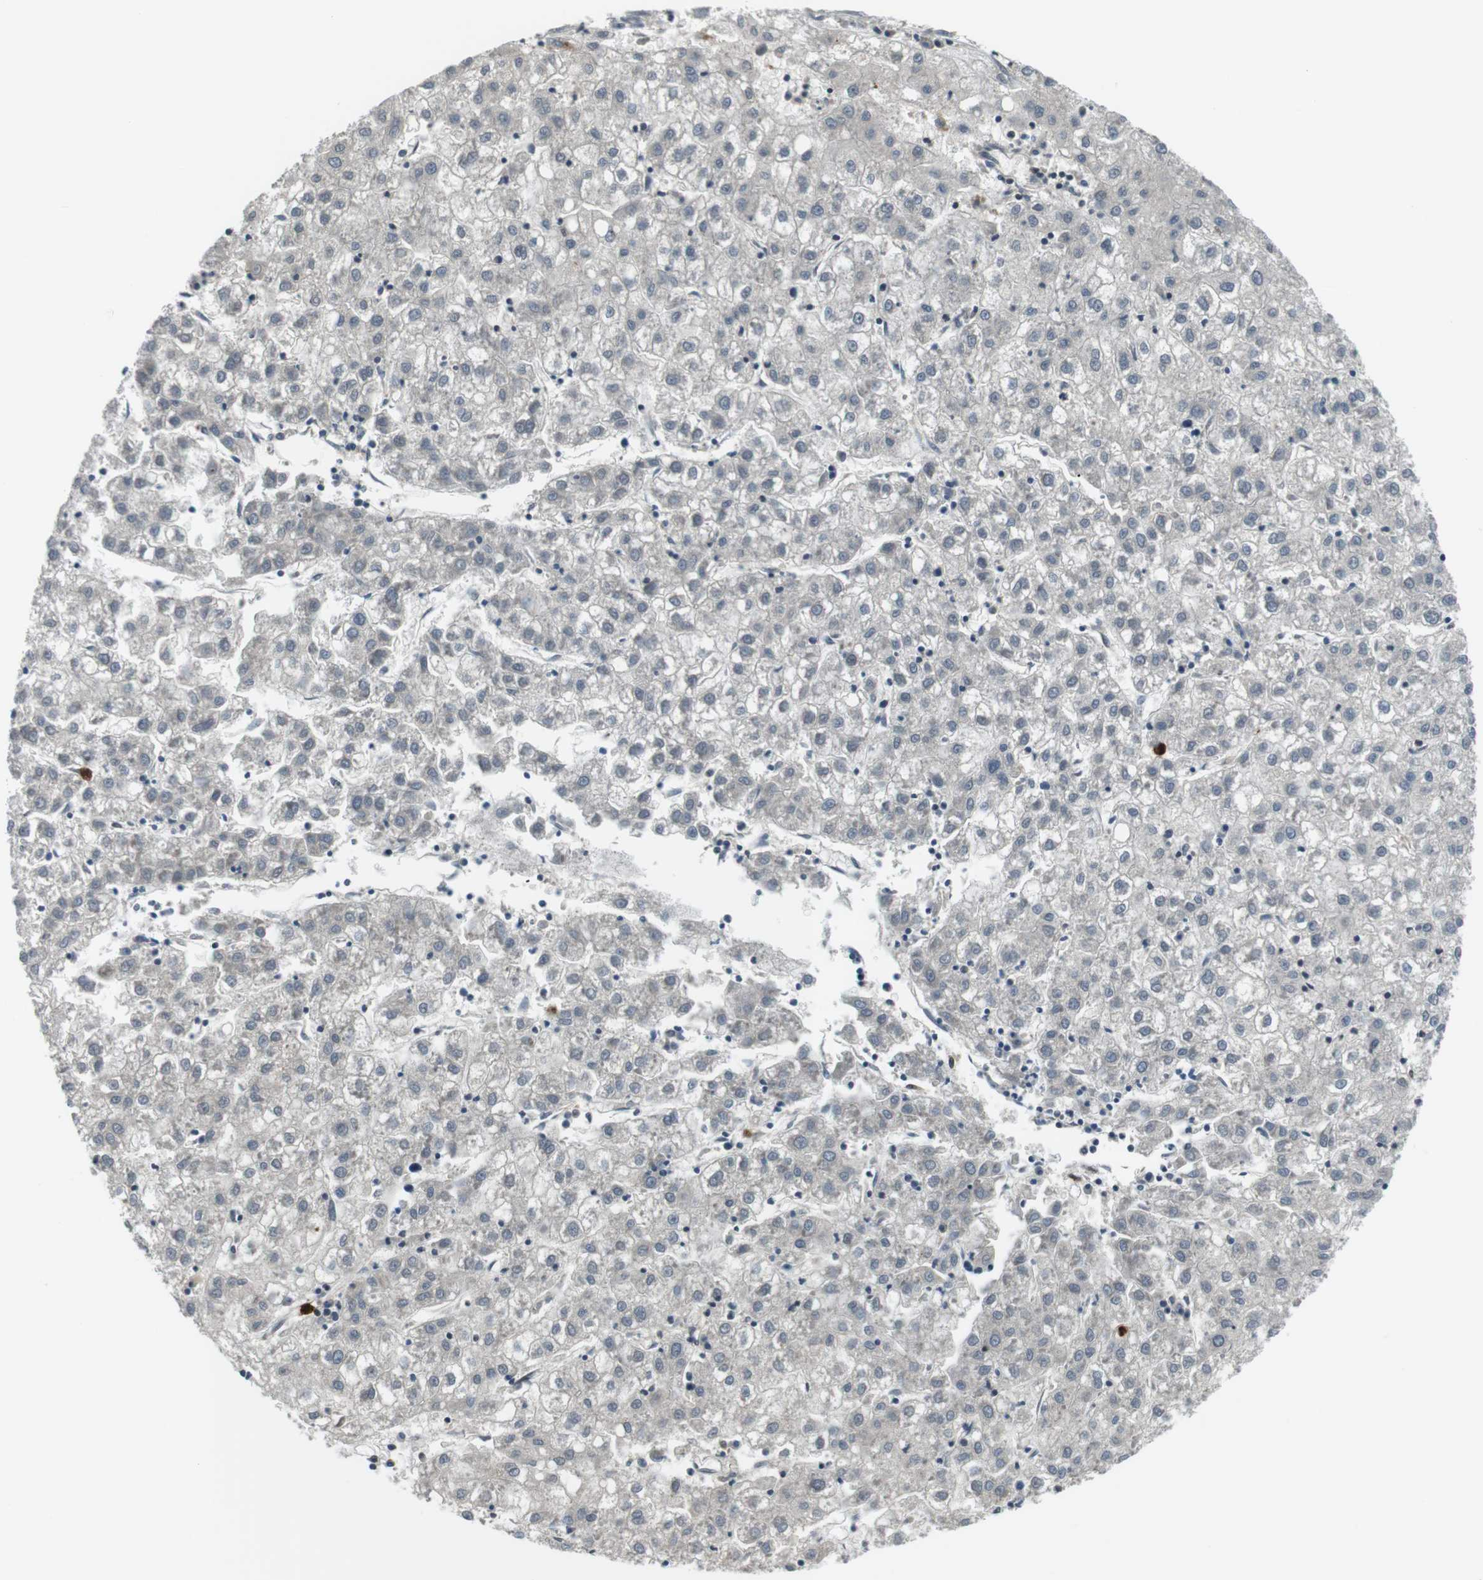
{"staining": {"intensity": "negative", "quantity": "none", "location": "none"}, "tissue": "liver cancer", "cell_type": "Tumor cells", "image_type": "cancer", "snomed": [{"axis": "morphology", "description": "Carcinoma, Hepatocellular, NOS"}, {"axis": "topography", "description": "Liver"}], "caption": "Human liver hepatocellular carcinoma stained for a protein using immunohistochemistry demonstrates no positivity in tumor cells.", "gene": "TMX4", "patient": {"sex": "male", "age": 72}}